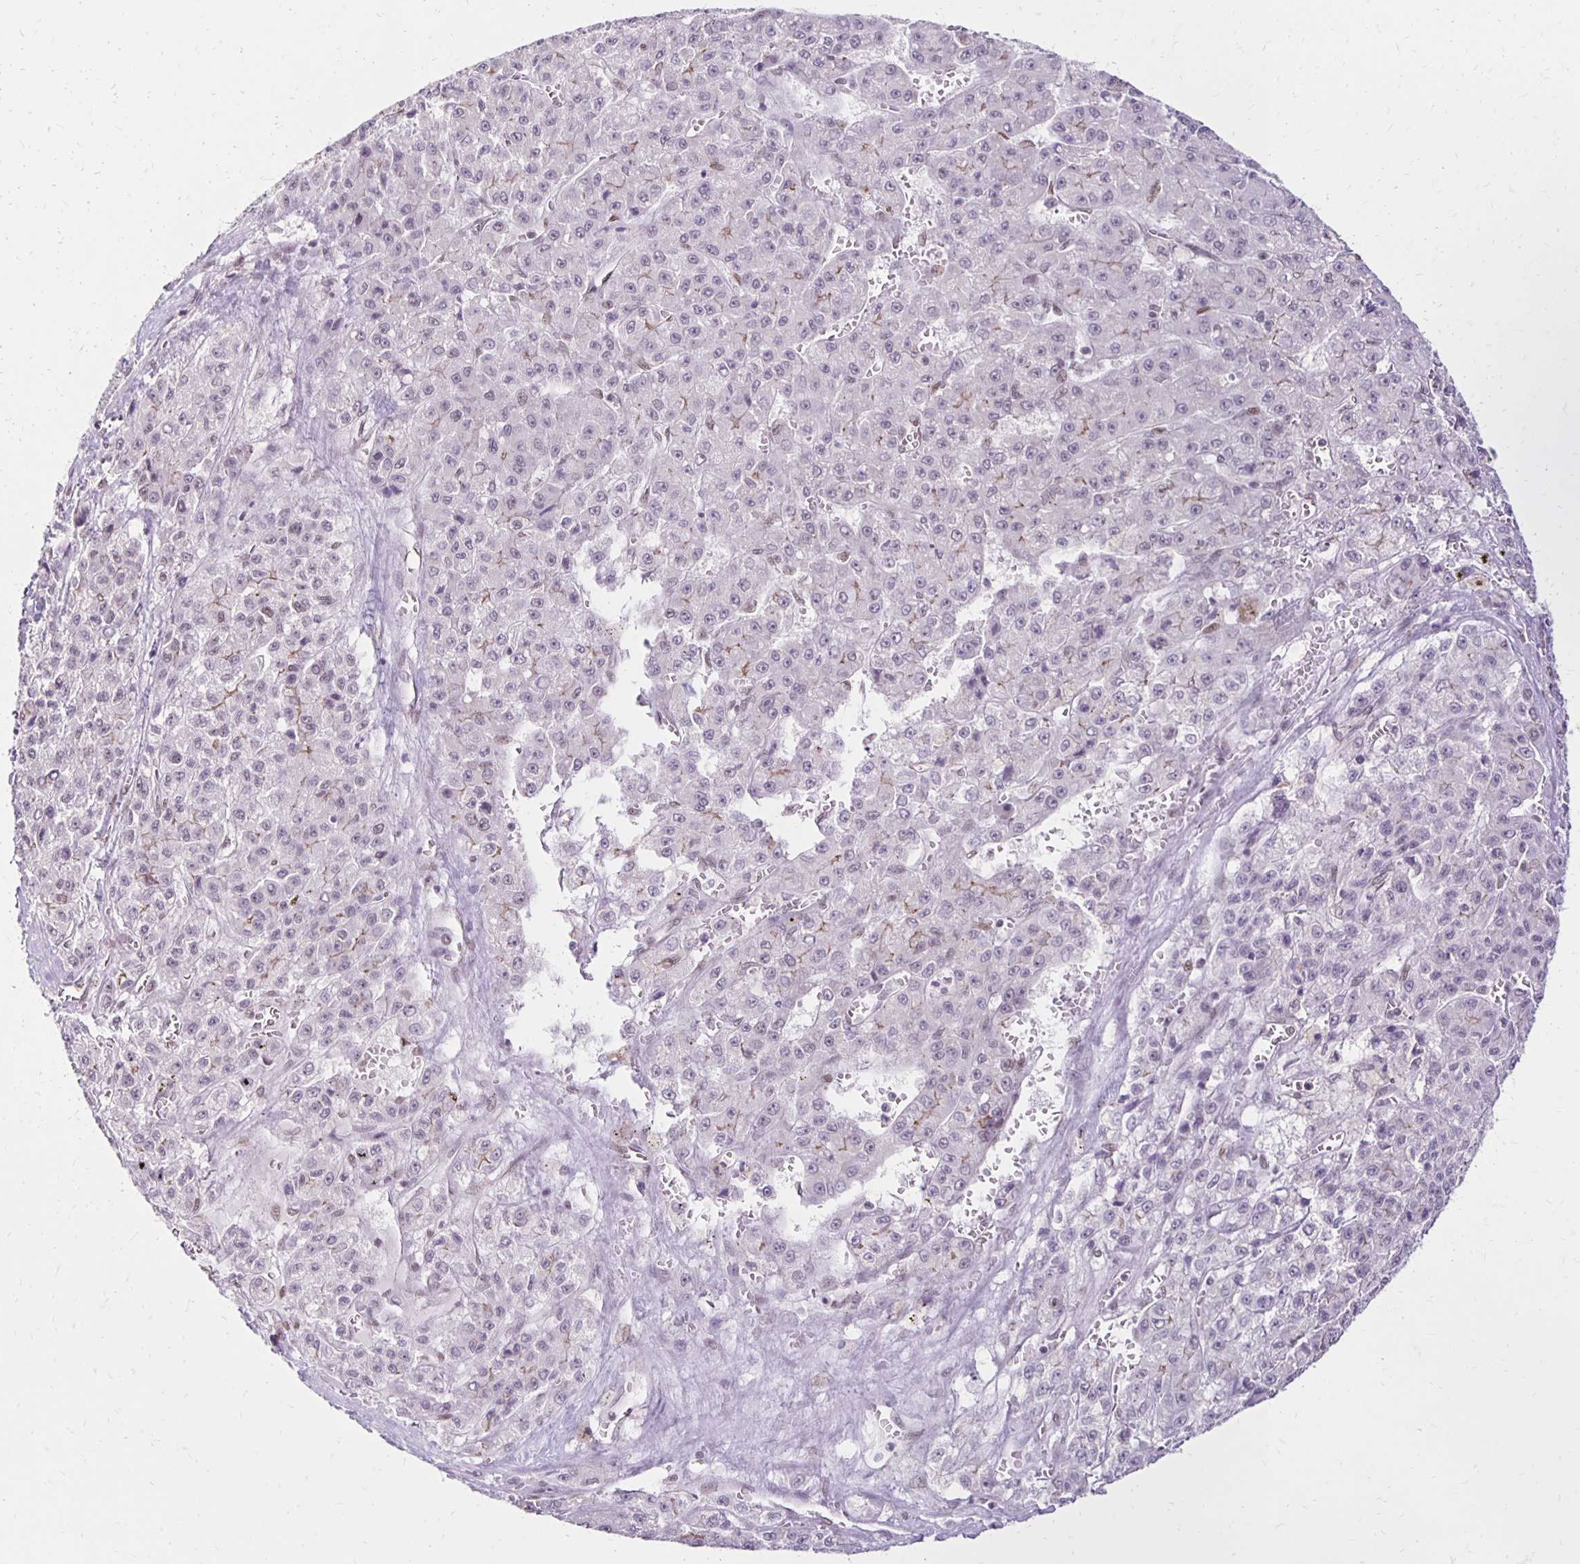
{"staining": {"intensity": "weak", "quantity": "<25%", "location": "cytoplasmic/membranous"}, "tissue": "liver cancer", "cell_type": "Tumor cells", "image_type": "cancer", "snomed": [{"axis": "morphology", "description": "Carcinoma, Hepatocellular, NOS"}, {"axis": "topography", "description": "Liver"}], "caption": "Photomicrograph shows no significant protein staining in tumor cells of liver cancer (hepatocellular carcinoma).", "gene": "DDB2", "patient": {"sex": "male", "age": 70}}